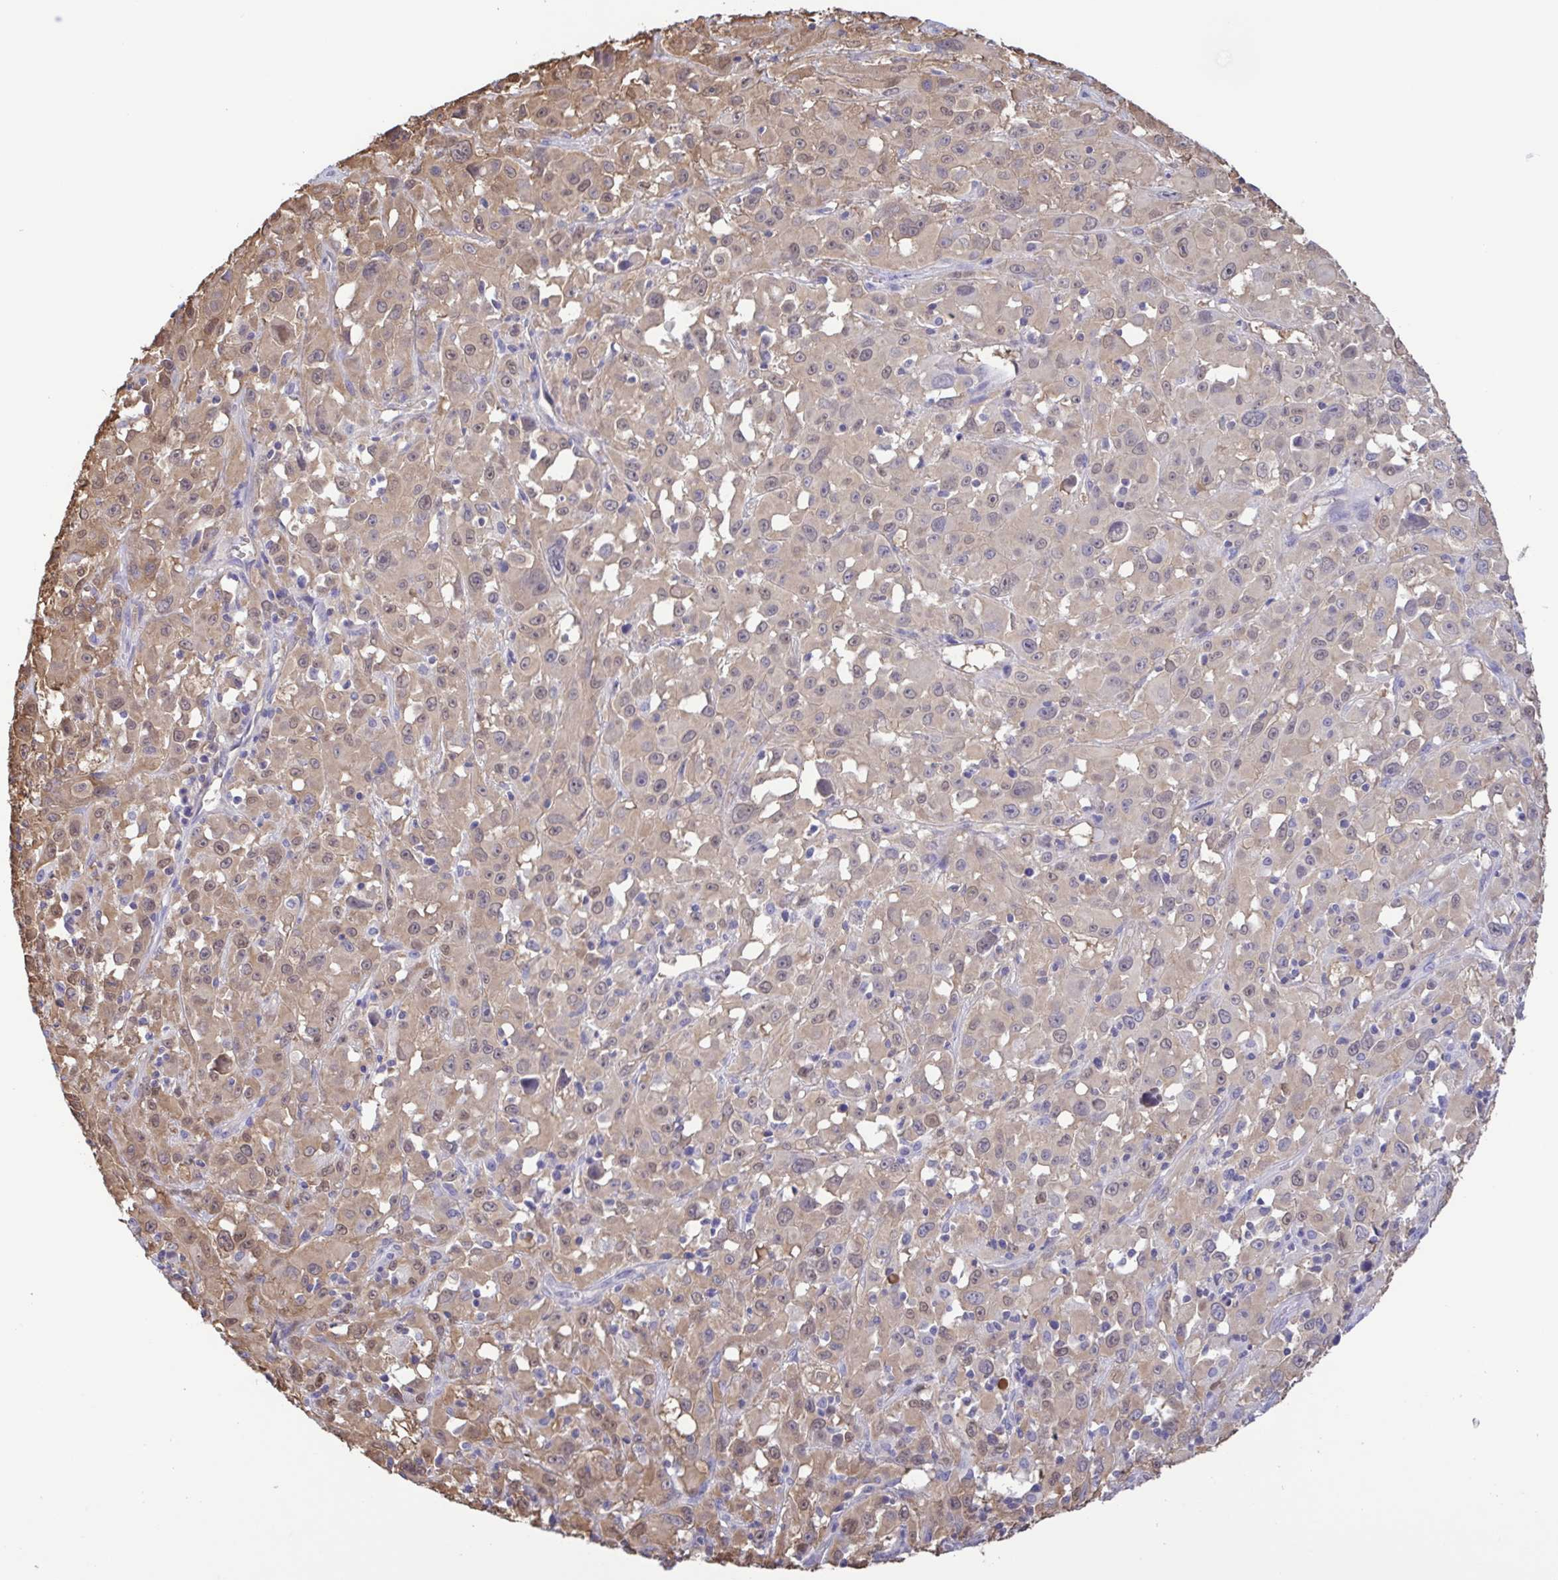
{"staining": {"intensity": "weak", "quantity": ">75%", "location": "cytoplasmic/membranous,nuclear"}, "tissue": "melanoma", "cell_type": "Tumor cells", "image_type": "cancer", "snomed": [{"axis": "morphology", "description": "Malignant melanoma, Metastatic site"}, {"axis": "topography", "description": "Soft tissue"}], "caption": "Protein expression analysis of human malignant melanoma (metastatic site) reveals weak cytoplasmic/membranous and nuclear positivity in approximately >75% of tumor cells.", "gene": "LDHC", "patient": {"sex": "male", "age": 50}}